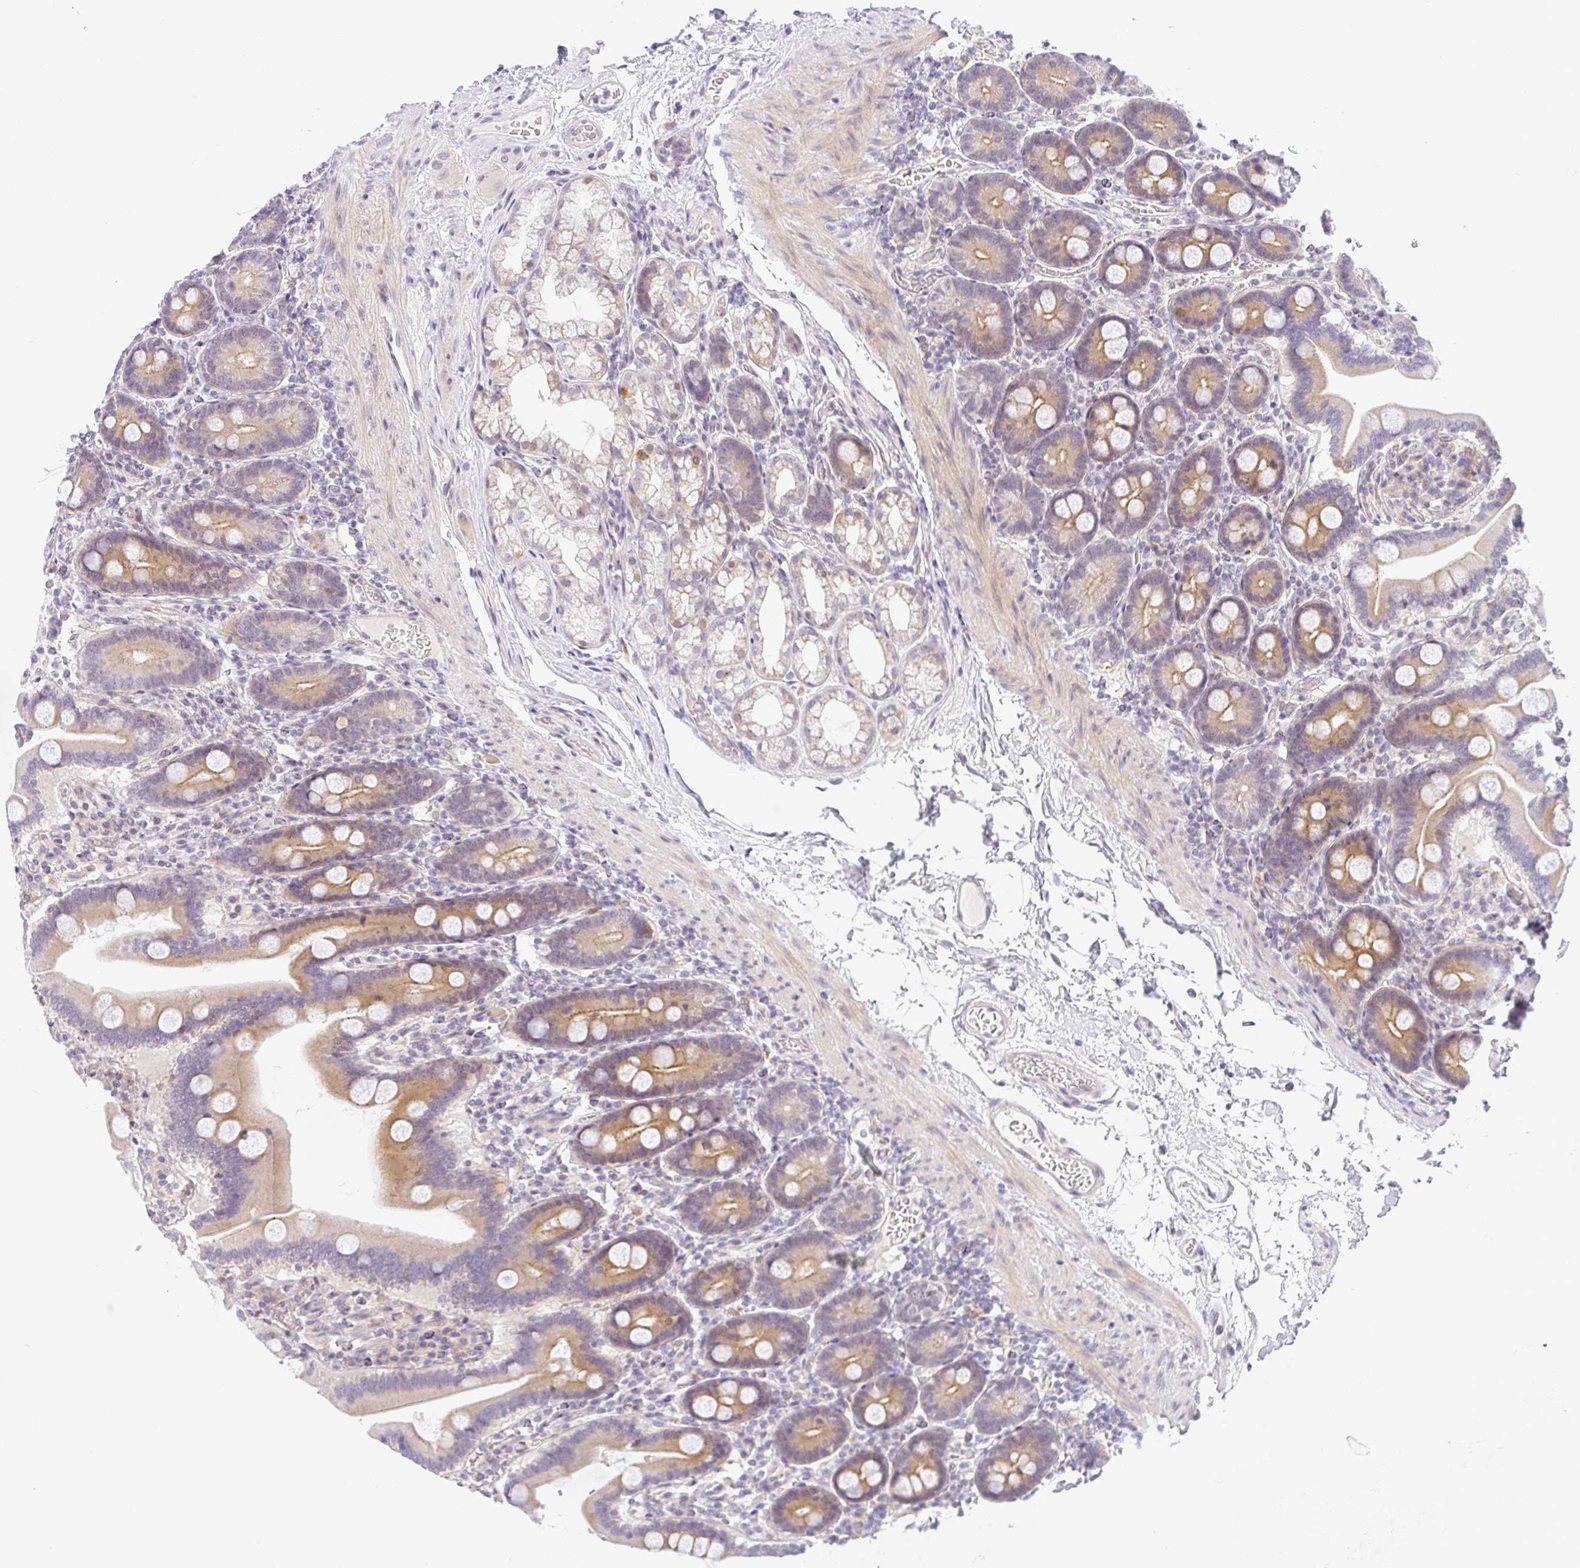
{"staining": {"intensity": "moderate", "quantity": "25%-75%", "location": "cytoplasmic/membranous"}, "tissue": "duodenum", "cell_type": "Glandular cells", "image_type": "normal", "snomed": [{"axis": "morphology", "description": "Normal tissue, NOS"}, {"axis": "topography", "description": "Duodenum"}], "caption": "The photomicrograph displays a brown stain indicating the presence of a protein in the cytoplasmic/membranous of glandular cells in duodenum. (brown staining indicates protein expression, while blue staining denotes nuclei).", "gene": "TMEM86A", "patient": {"sex": "male", "age": 55}}